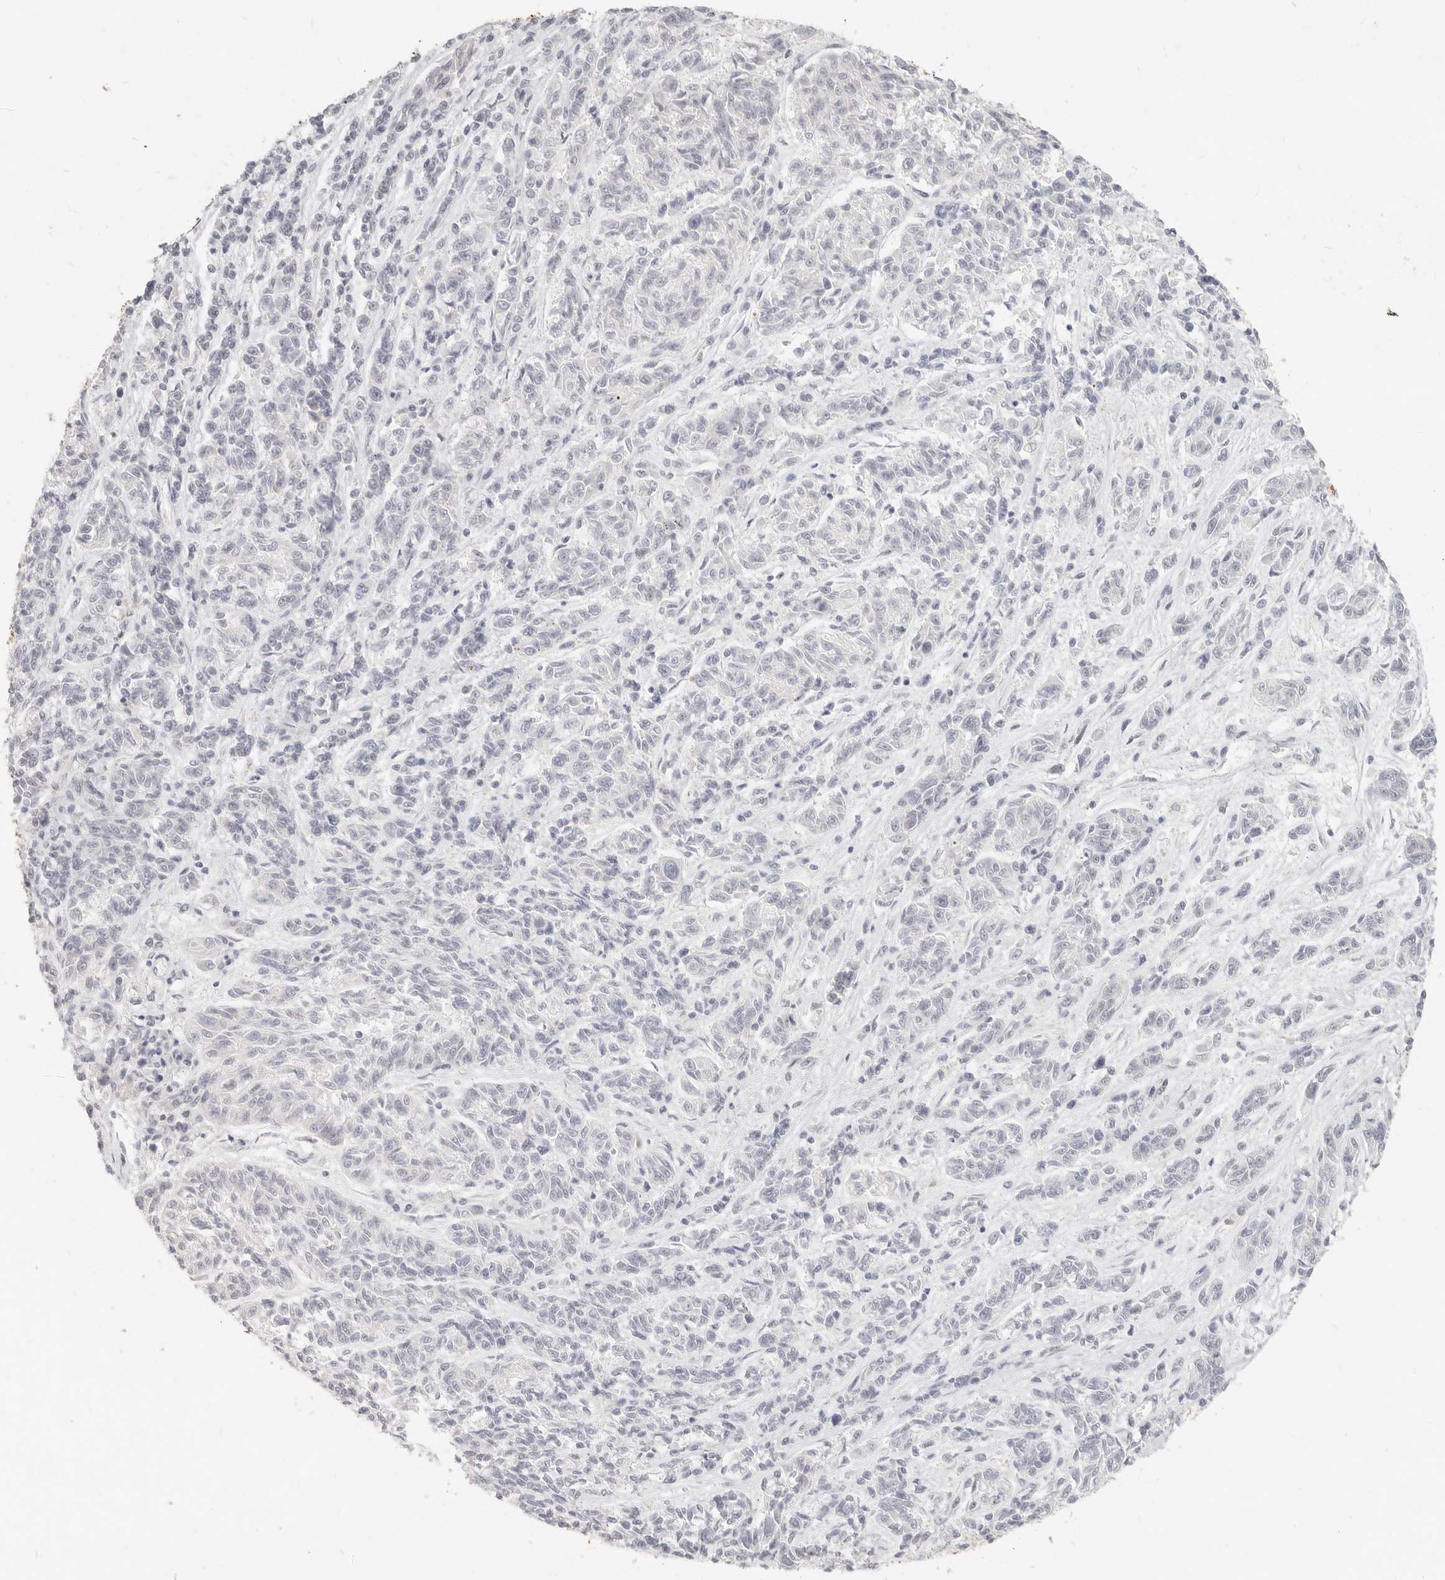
{"staining": {"intensity": "negative", "quantity": "none", "location": "none"}, "tissue": "melanoma", "cell_type": "Tumor cells", "image_type": "cancer", "snomed": [{"axis": "morphology", "description": "Malignant melanoma, NOS"}, {"axis": "topography", "description": "Skin"}], "caption": "Immunohistochemical staining of melanoma shows no significant expression in tumor cells.", "gene": "EPCAM", "patient": {"sex": "male", "age": 53}}